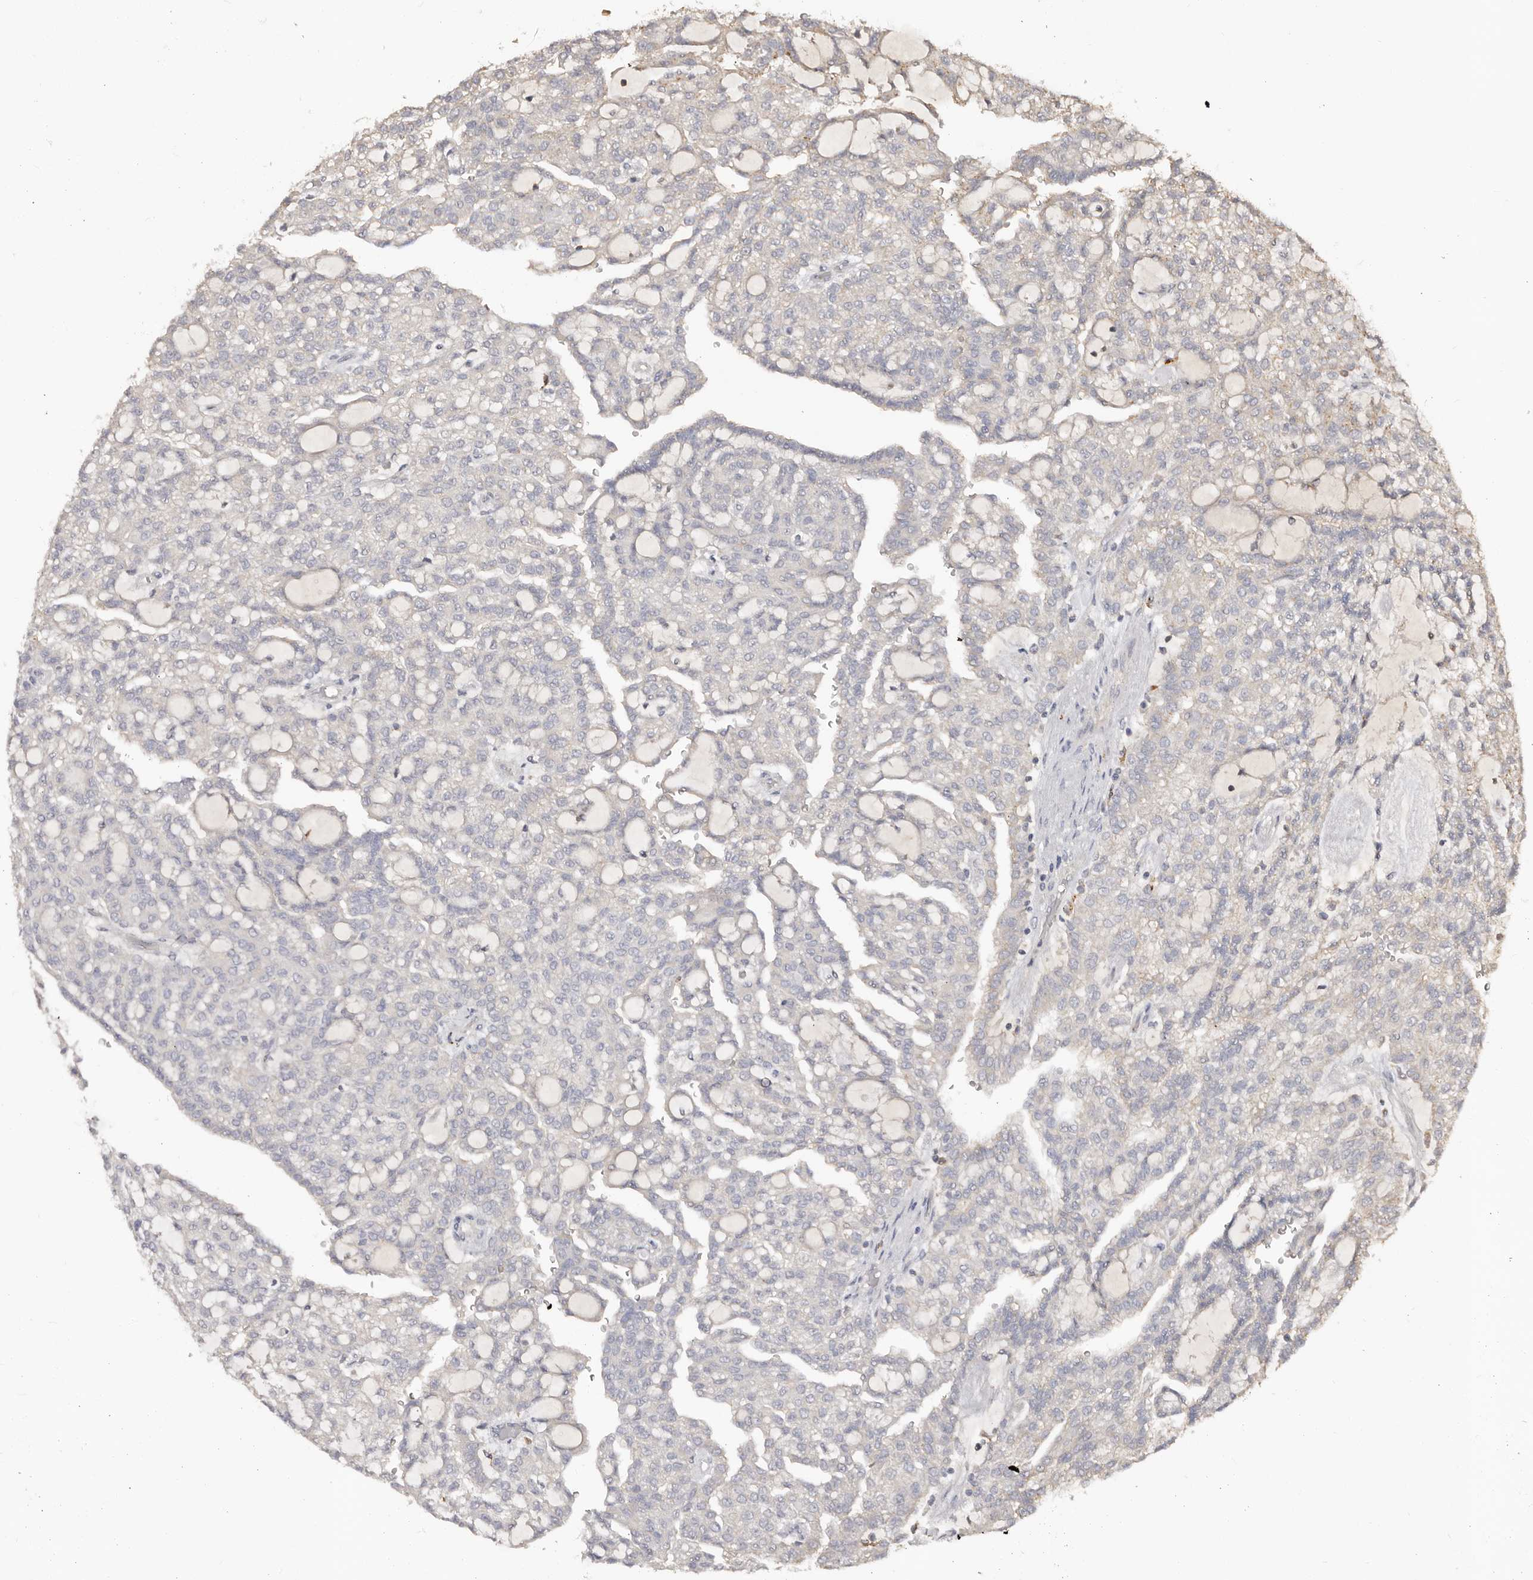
{"staining": {"intensity": "negative", "quantity": "none", "location": "none"}, "tissue": "renal cancer", "cell_type": "Tumor cells", "image_type": "cancer", "snomed": [{"axis": "morphology", "description": "Adenocarcinoma, NOS"}, {"axis": "topography", "description": "Kidney"}], "caption": "An immunohistochemistry (IHC) photomicrograph of renal cancer (adenocarcinoma) is shown. There is no staining in tumor cells of renal cancer (adenocarcinoma).", "gene": "SLC39A2", "patient": {"sex": "male", "age": 63}}